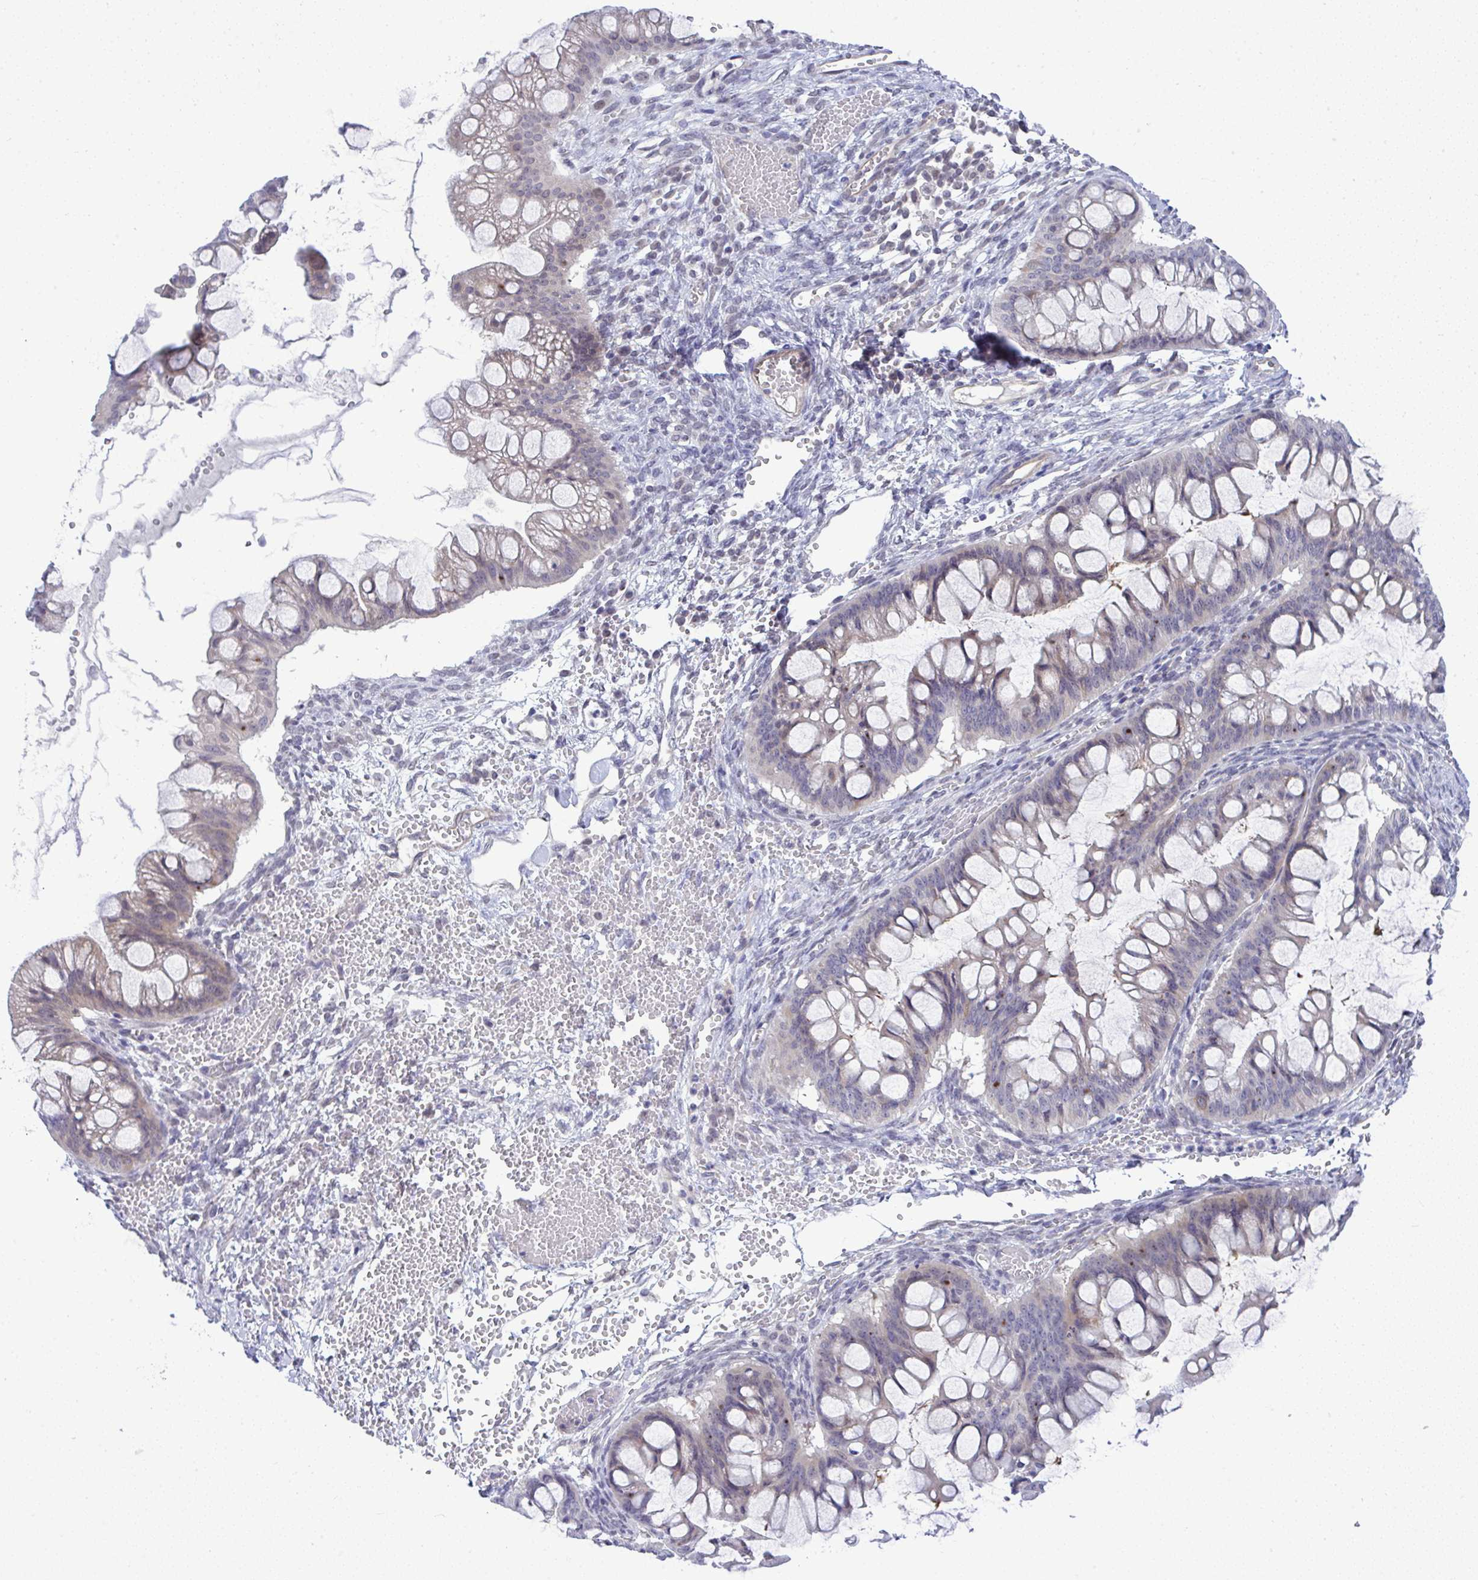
{"staining": {"intensity": "weak", "quantity": "<25%", "location": "cytoplasmic/membranous"}, "tissue": "ovarian cancer", "cell_type": "Tumor cells", "image_type": "cancer", "snomed": [{"axis": "morphology", "description": "Cystadenocarcinoma, mucinous, NOS"}, {"axis": "topography", "description": "Ovary"}], "caption": "Protein analysis of mucinous cystadenocarcinoma (ovarian) demonstrates no significant staining in tumor cells.", "gene": "C9orf64", "patient": {"sex": "female", "age": 73}}